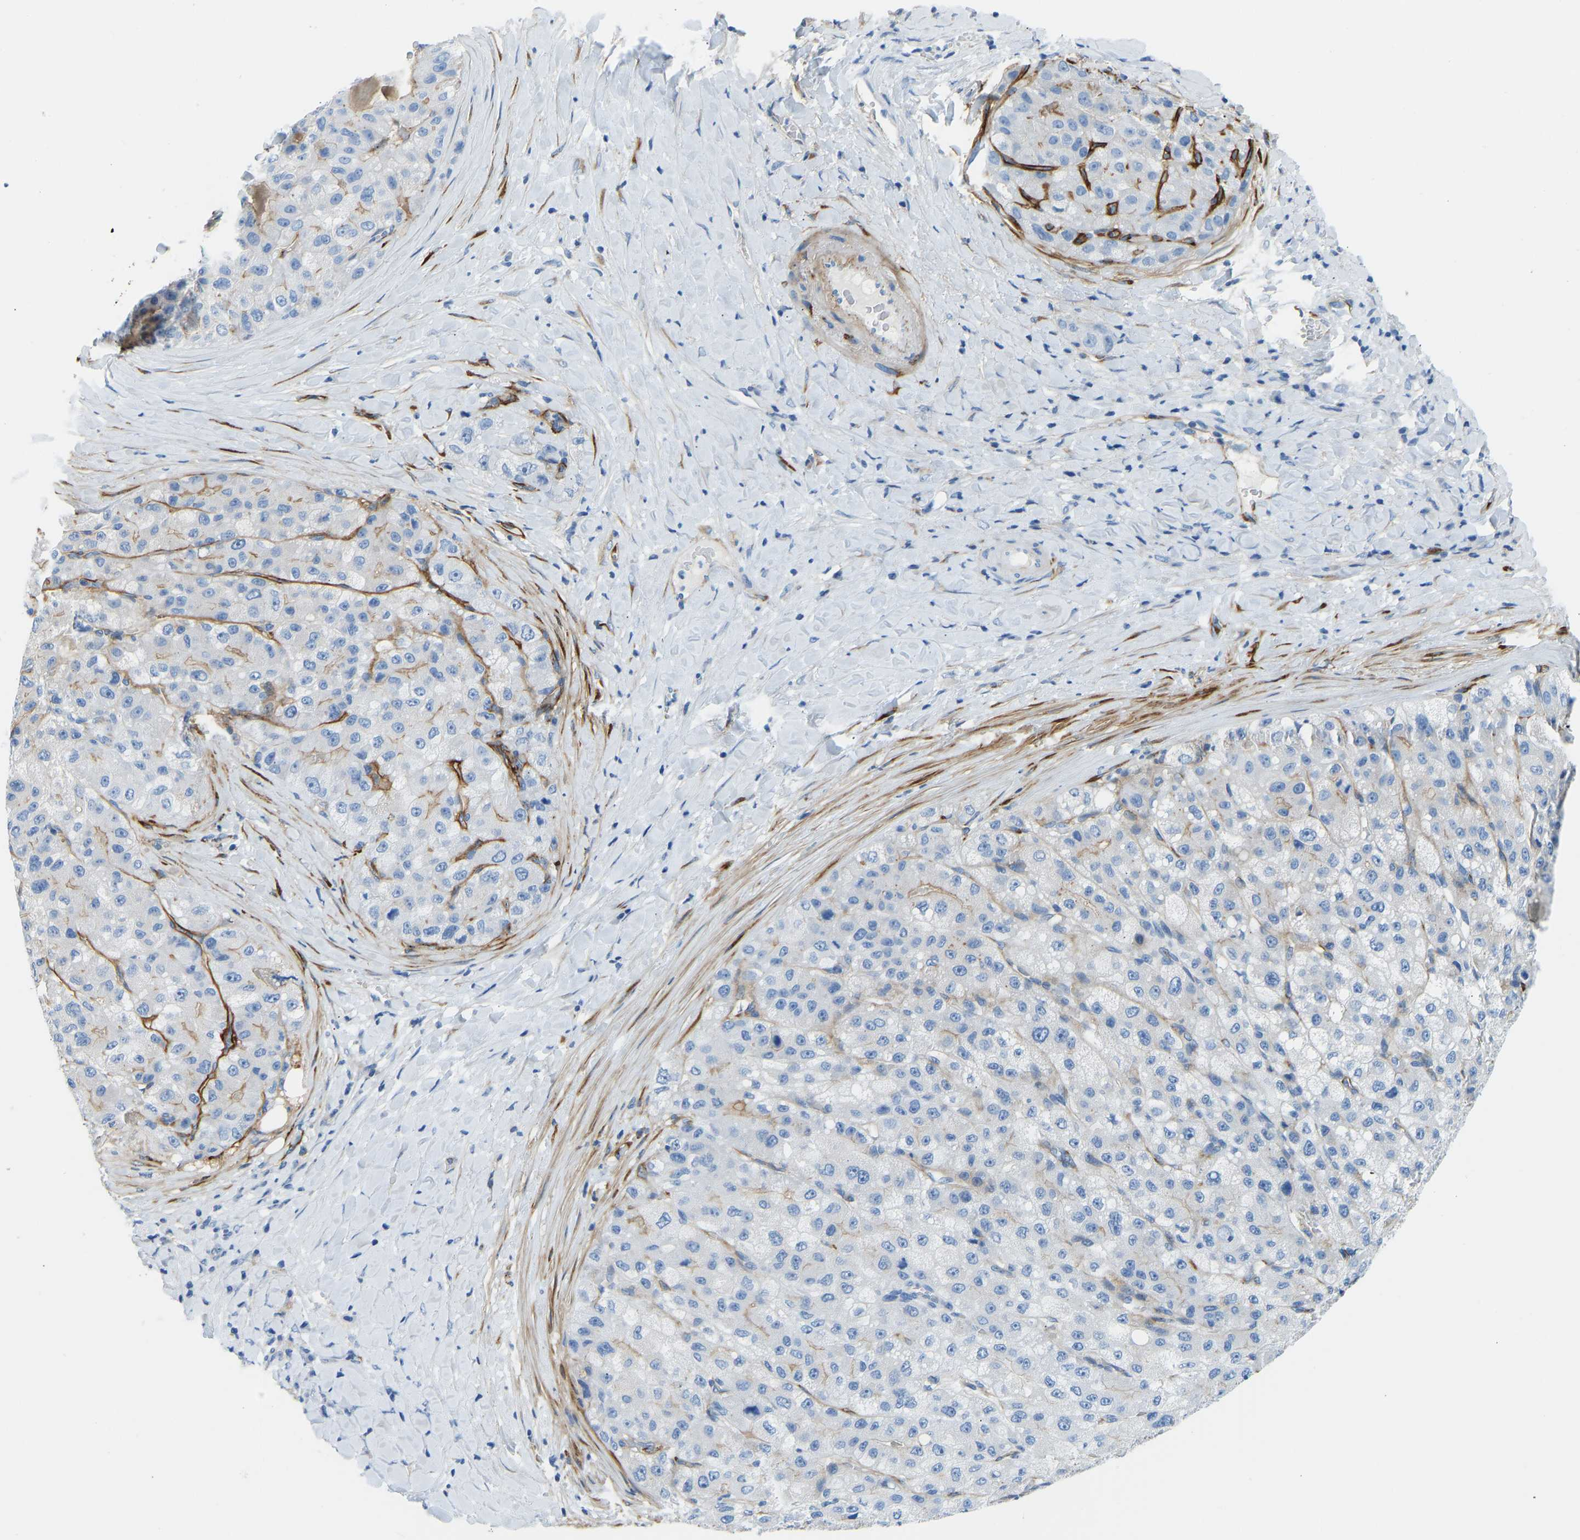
{"staining": {"intensity": "negative", "quantity": "none", "location": "none"}, "tissue": "liver cancer", "cell_type": "Tumor cells", "image_type": "cancer", "snomed": [{"axis": "morphology", "description": "Carcinoma, Hepatocellular, NOS"}, {"axis": "topography", "description": "Liver"}], "caption": "There is no significant positivity in tumor cells of liver hepatocellular carcinoma.", "gene": "COL15A1", "patient": {"sex": "male", "age": 80}}